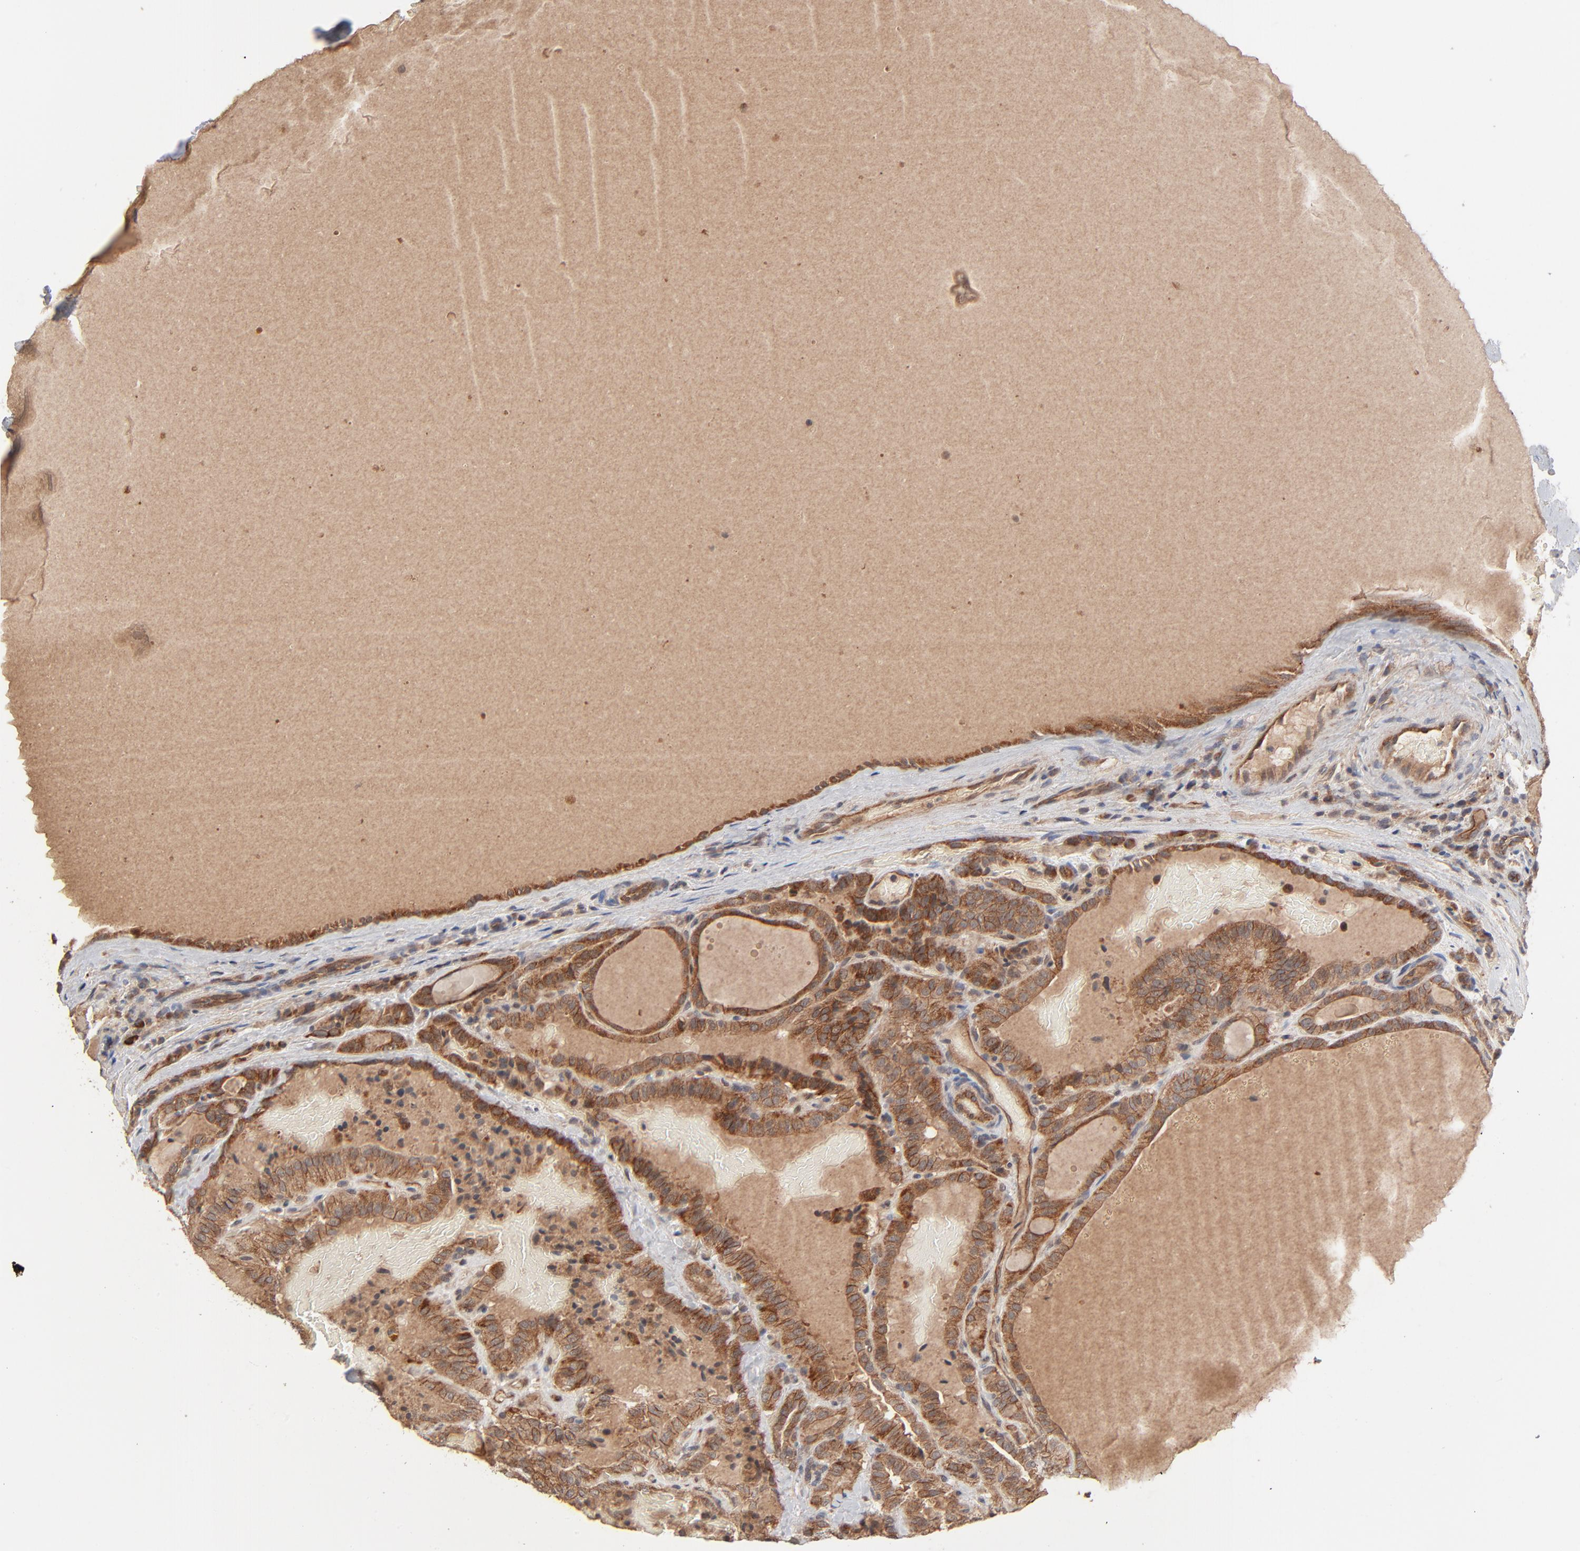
{"staining": {"intensity": "moderate", "quantity": ">75%", "location": "cytoplasmic/membranous"}, "tissue": "thyroid cancer", "cell_type": "Tumor cells", "image_type": "cancer", "snomed": [{"axis": "morphology", "description": "Papillary adenocarcinoma, NOS"}, {"axis": "topography", "description": "Thyroid gland"}], "caption": "The histopathology image demonstrates a brown stain indicating the presence of a protein in the cytoplasmic/membranous of tumor cells in papillary adenocarcinoma (thyroid).", "gene": "ABLIM3", "patient": {"sex": "male", "age": 77}}